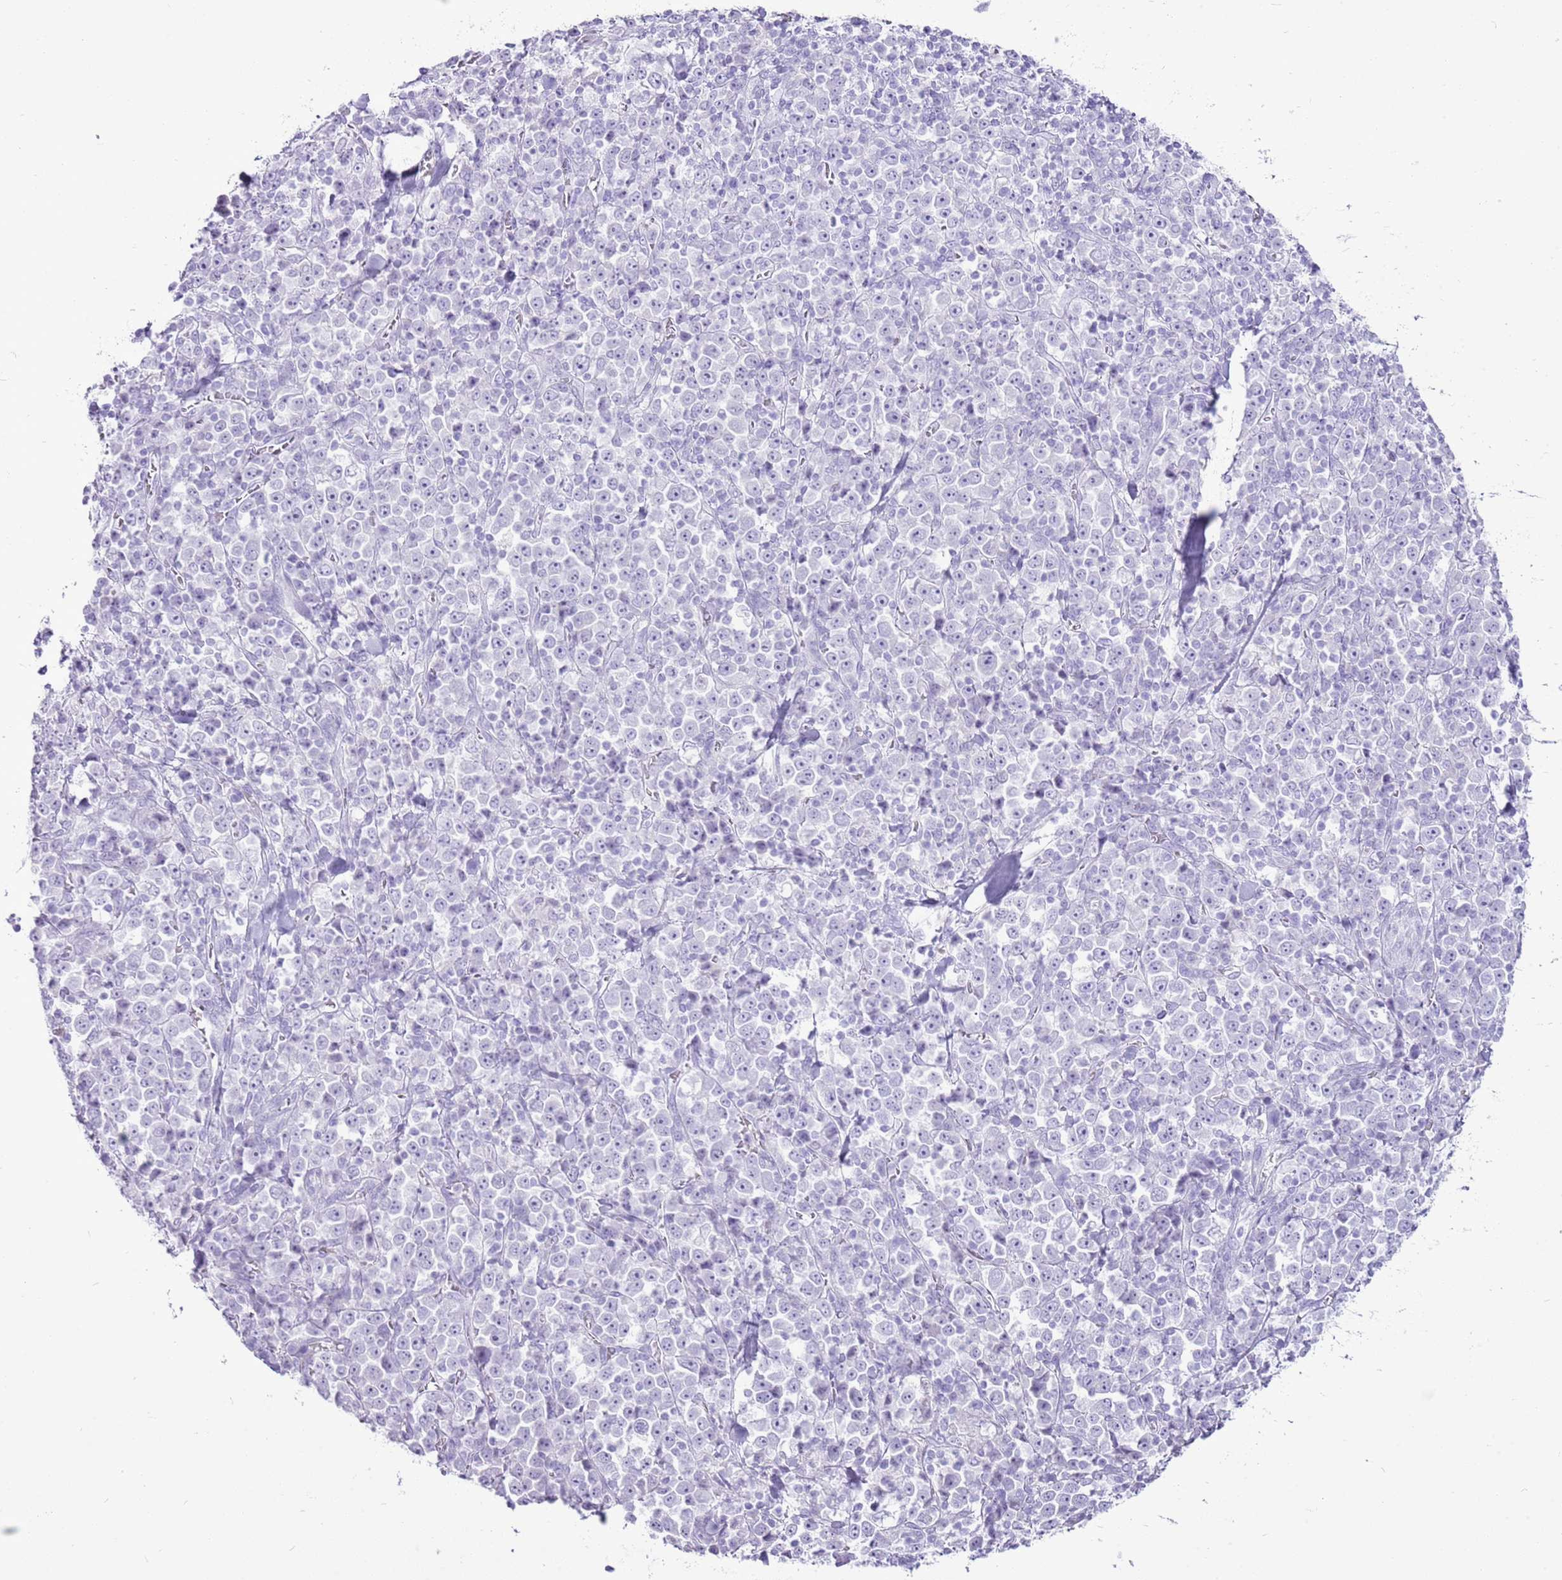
{"staining": {"intensity": "negative", "quantity": "none", "location": "none"}, "tissue": "stomach cancer", "cell_type": "Tumor cells", "image_type": "cancer", "snomed": [{"axis": "morphology", "description": "Normal tissue, NOS"}, {"axis": "morphology", "description": "Adenocarcinoma, NOS"}, {"axis": "topography", "description": "Stomach, upper"}, {"axis": "topography", "description": "Stomach"}], "caption": "IHC of human stomach cancer exhibits no positivity in tumor cells. The staining is performed using DAB brown chromogen with nuclei counter-stained in using hematoxylin.", "gene": "CNFN", "patient": {"sex": "male", "age": 59}}